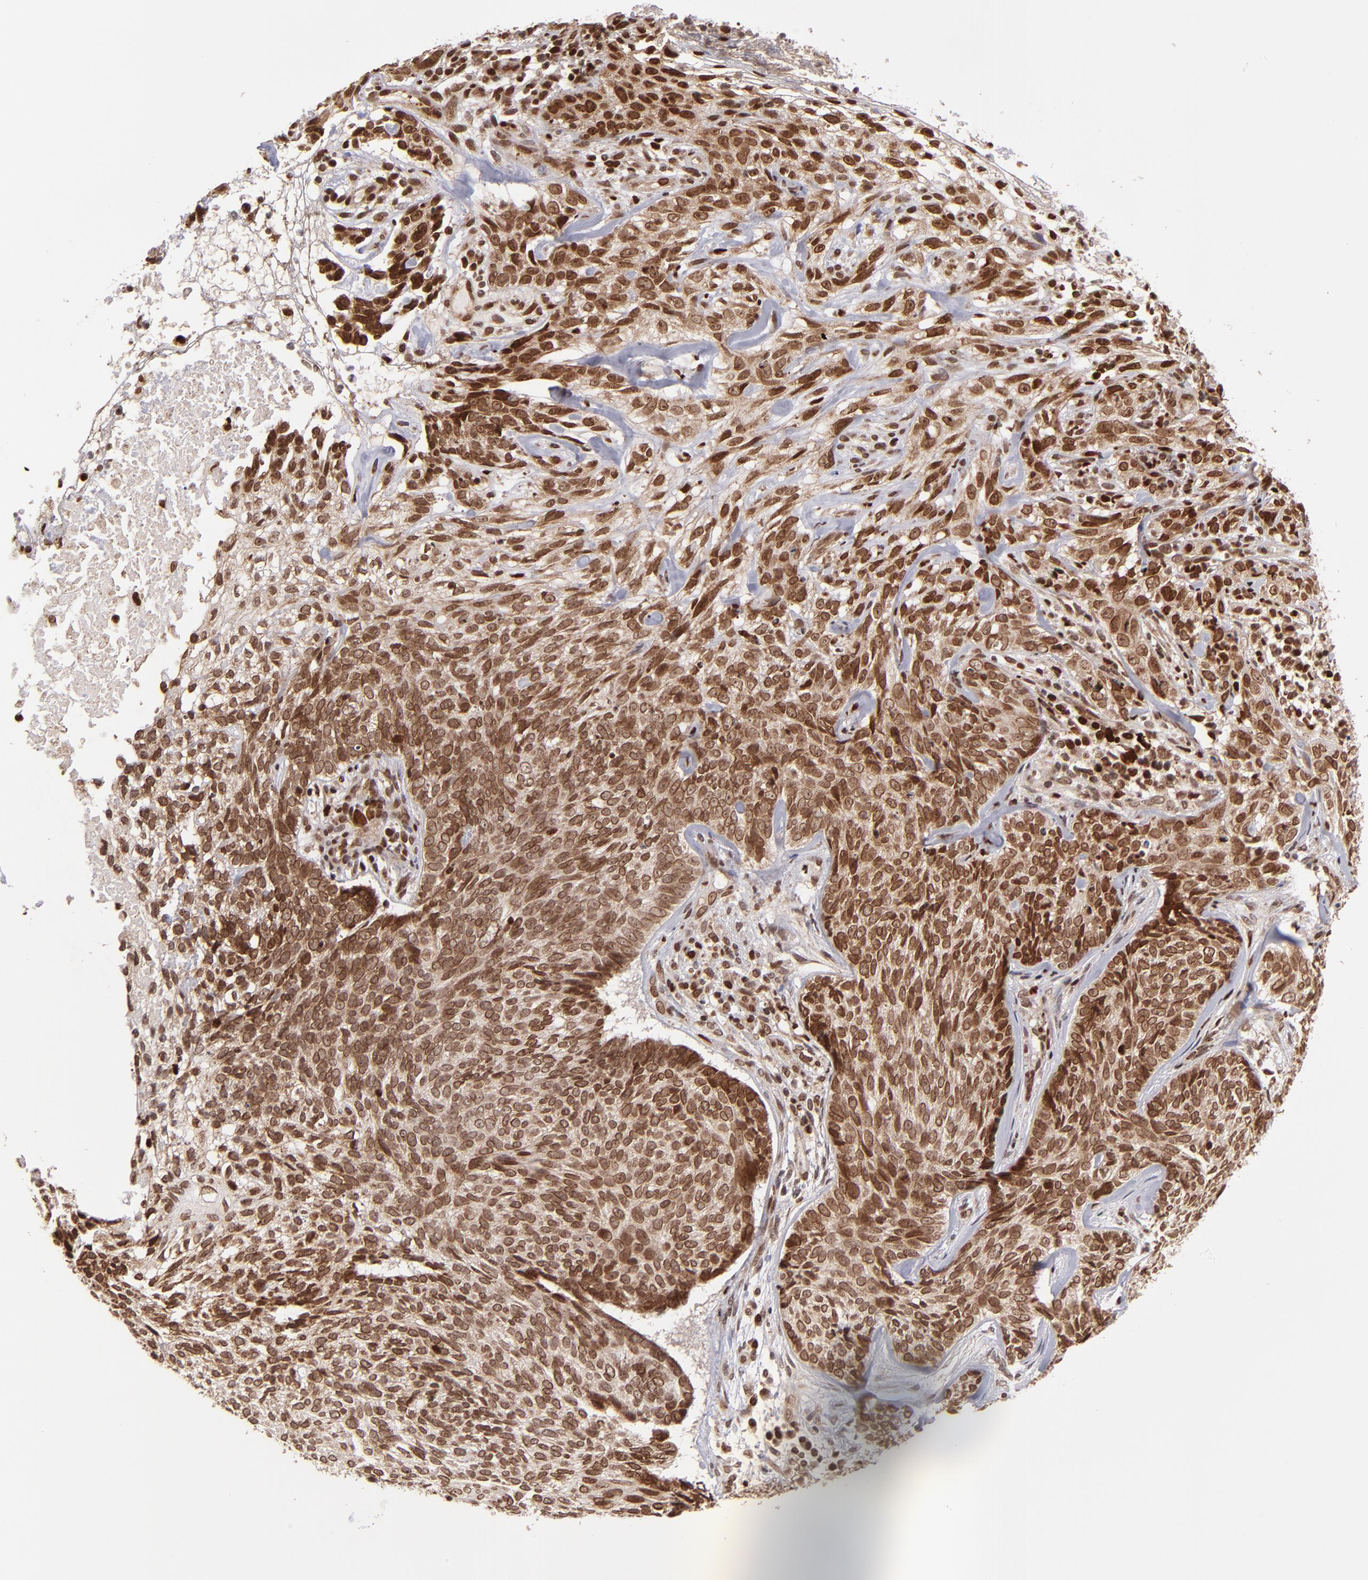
{"staining": {"intensity": "strong", "quantity": ">75%", "location": "cytoplasmic/membranous,nuclear"}, "tissue": "skin cancer", "cell_type": "Tumor cells", "image_type": "cancer", "snomed": [{"axis": "morphology", "description": "Basal cell carcinoma"}, {"axis": "topography", "description": "Skin"}], "caption": "This photomicrograph shows basal cell carcinoma (skin) stained with IHC to label a protein in brown. The cytoplasmic/membranous and nuclear of tumor cells show strong positivity for the protein. Nuclei are counter-stained blue.", "gene": "TOP1MT", "patient": {"sex": "male", "age": 72}}